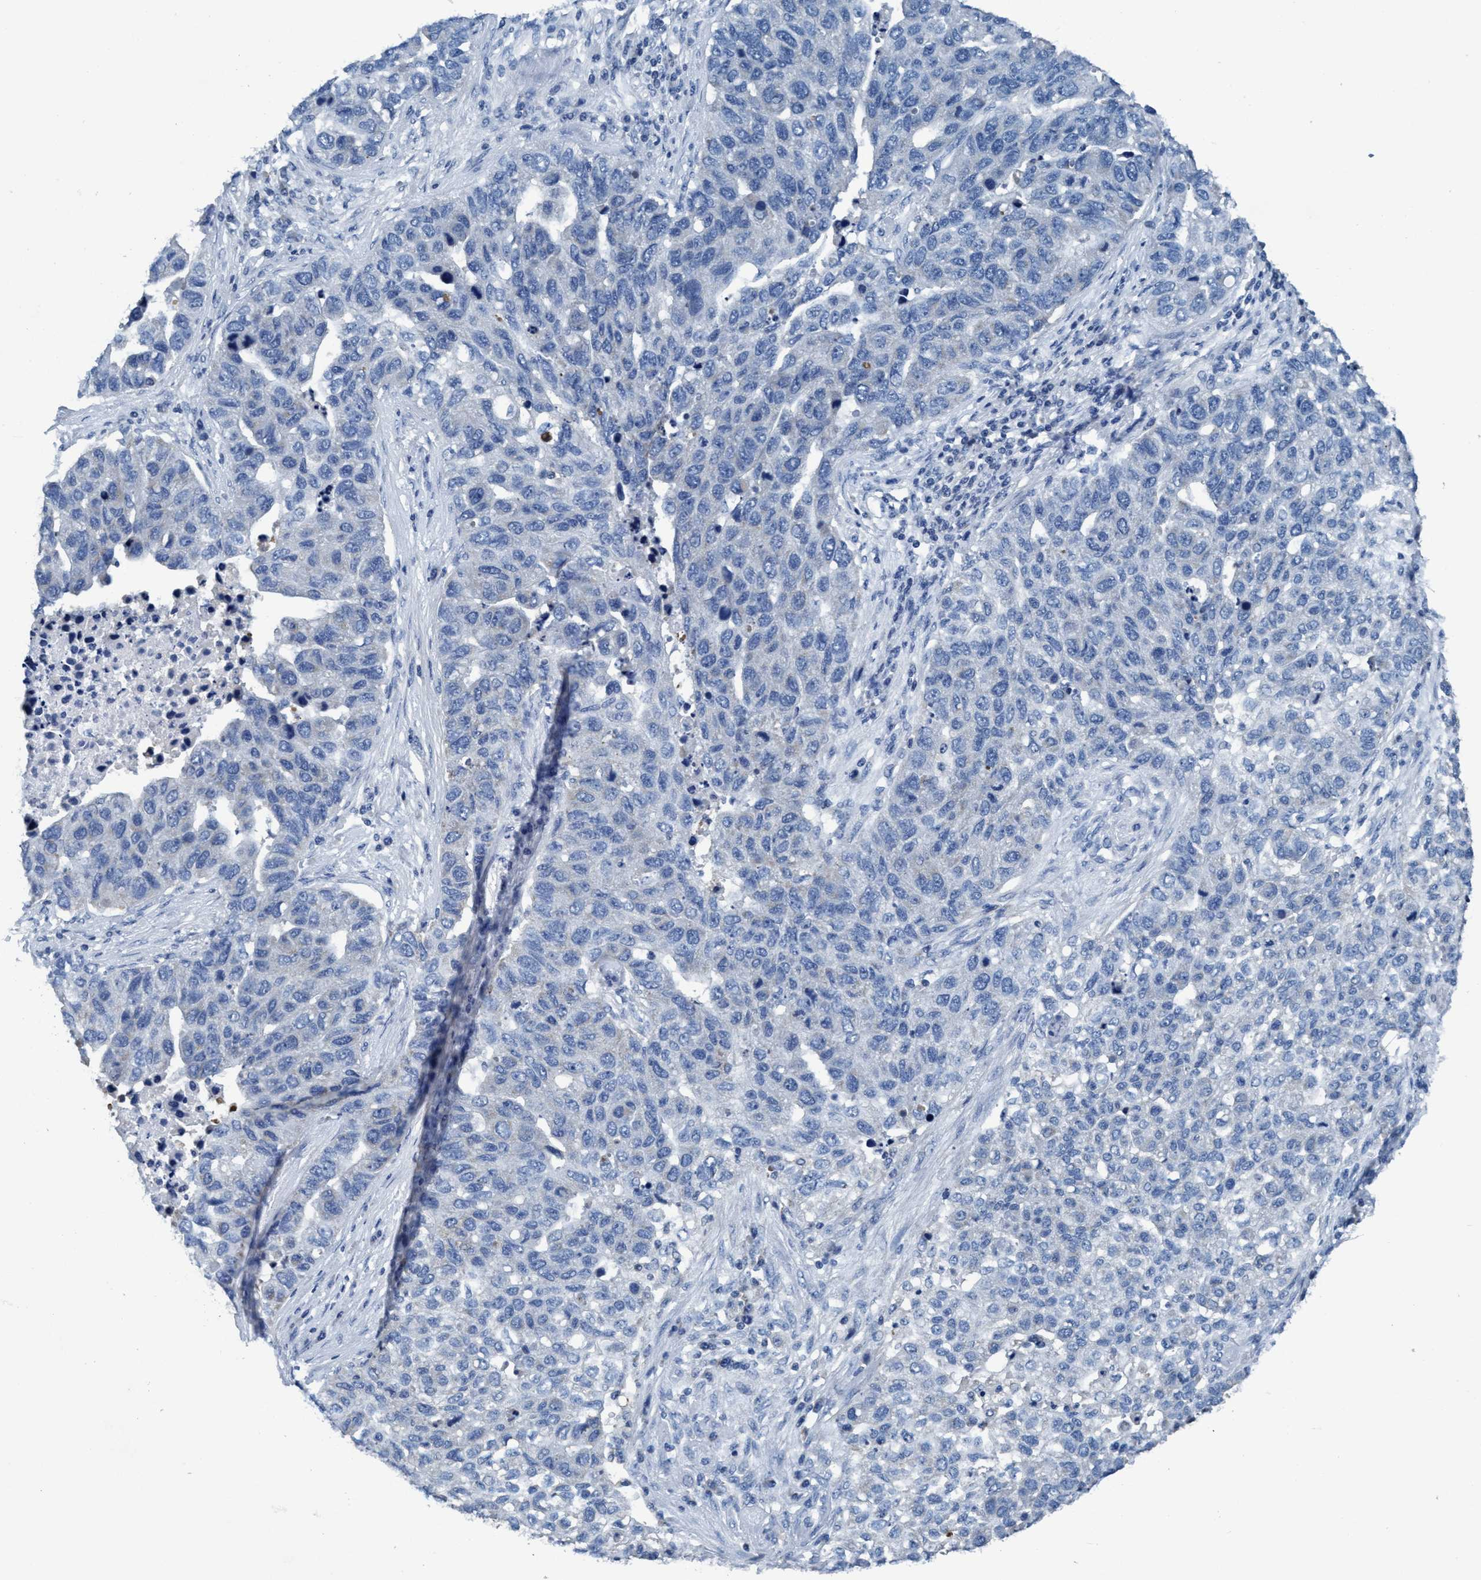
{"staining": {"intensity": "negative", "quantity": "none", "location": "none"}, "tissue": "pancreatic cancer", "cell_type": "Tumor cells", "image_type": "cancer", "snomed": [{"axis": "morphology", "description": "Adenocarcinoma, NOS"}, {"axis": "topography", "description": "Pancreas"}], "caption": "This histopathology image is of pancreatic cancer (adenocarcinoma) stained with immunohistochemistry (IHC) to label a protein in brown with the nuclei are counter-stained blue. There is no expression in tumor cells. The staining is performed using DAB brown chromogen with nuclei counter-stained in using hematoxylin.", "gene": "ANKFN1", "patient": {"sex": "female", "age": 61}}